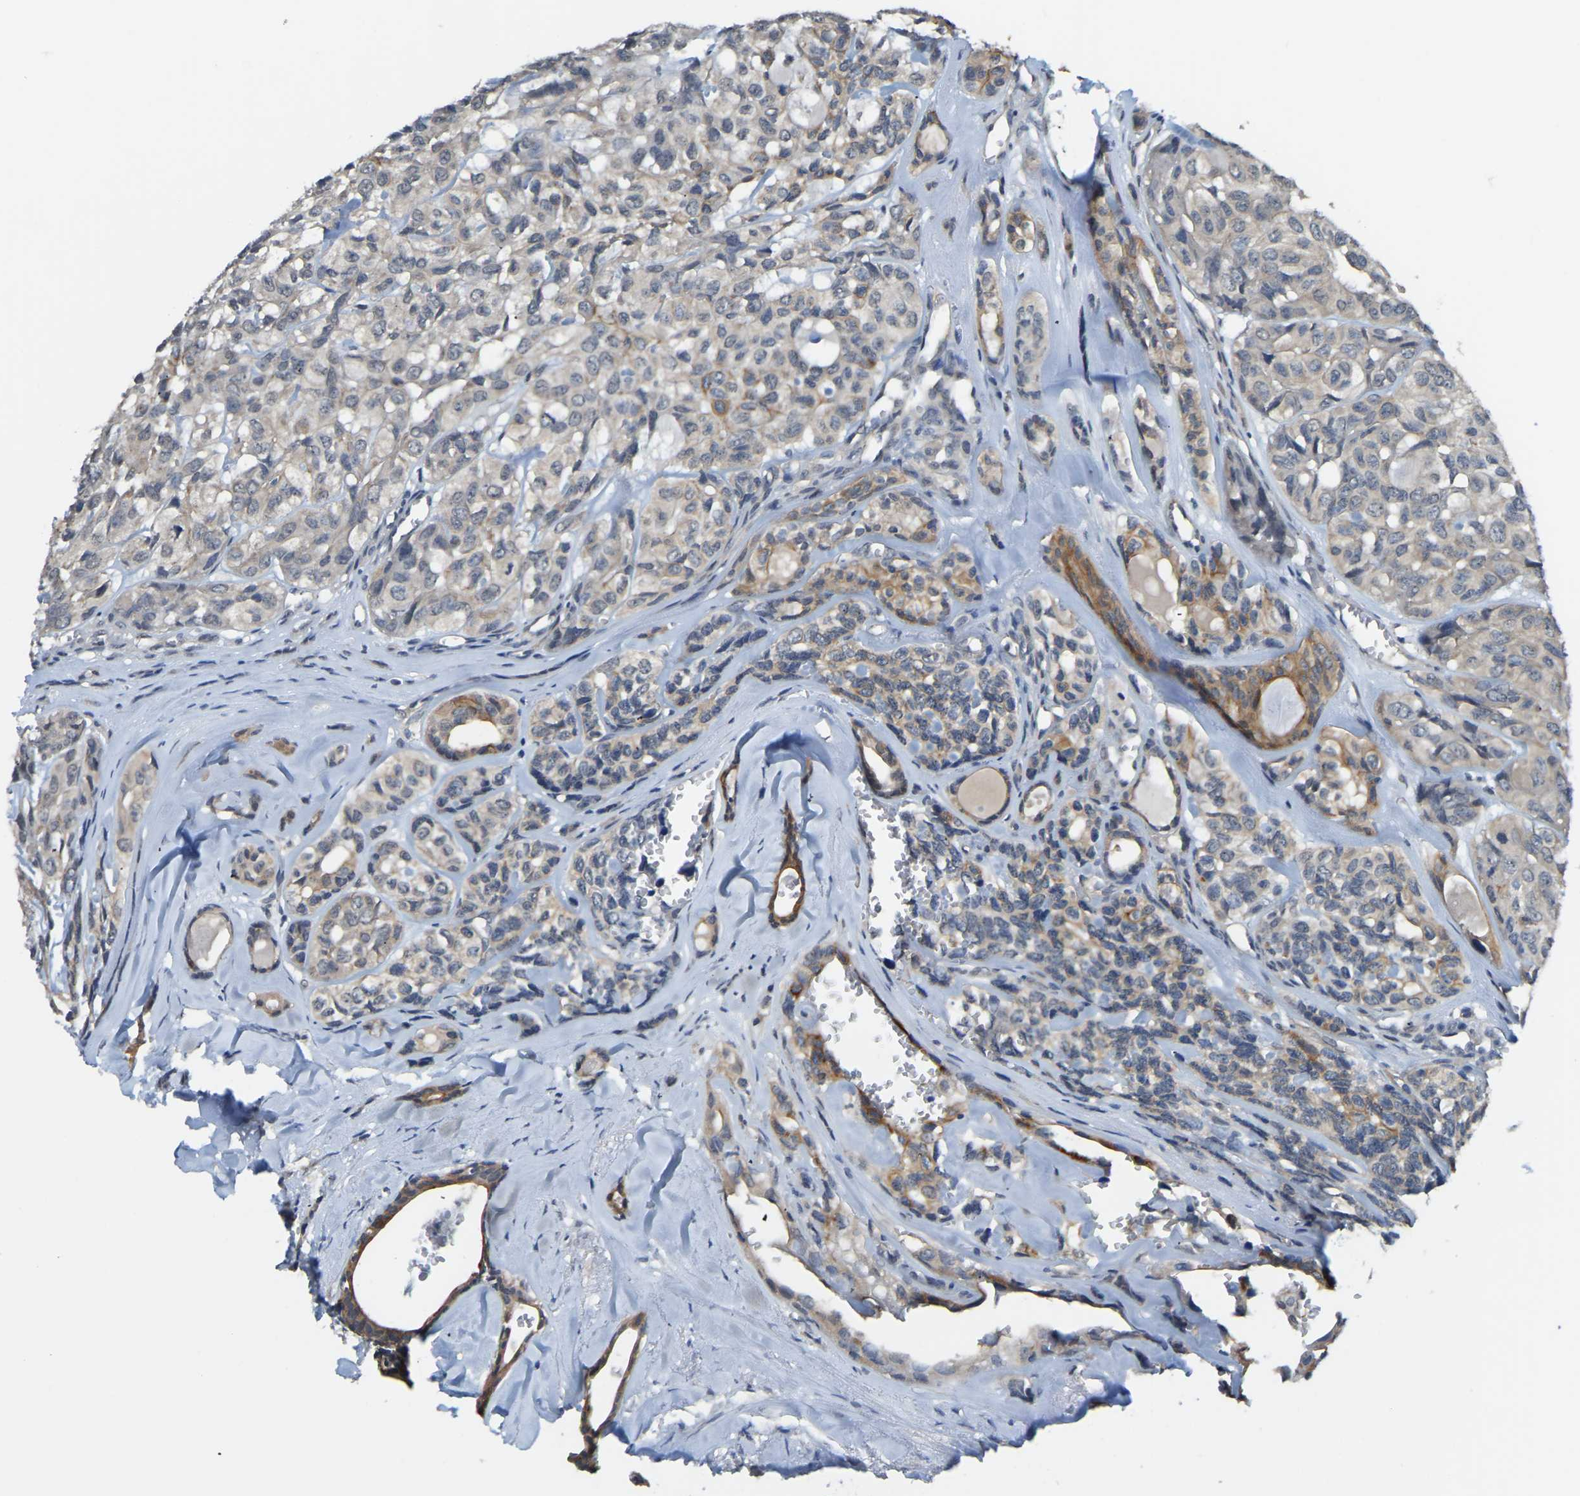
{"staining": {"intensity": "weak", "quantity": "<25%", "location": "cytoplasmic/membranous"}, "tissue": "head and neck cancer", "cell_type": "Tumor cells", "image_type": "cancer", "snomed": [{"axis": "morphology", "description": "Adenocarcinoma, NOS"}, {"axis": "topography", "description": "Salivary gland, NOS"}, {"axis": "topography", "description": "Head-Neck"}], "caption": "A high-resolution histopathology image shows IHC staining of head and neck adenocarcinoma, which reveals no significant staining in tumor cells.", "gene": "AHNAK", "patient": {"sex": "female", "age": 76}}